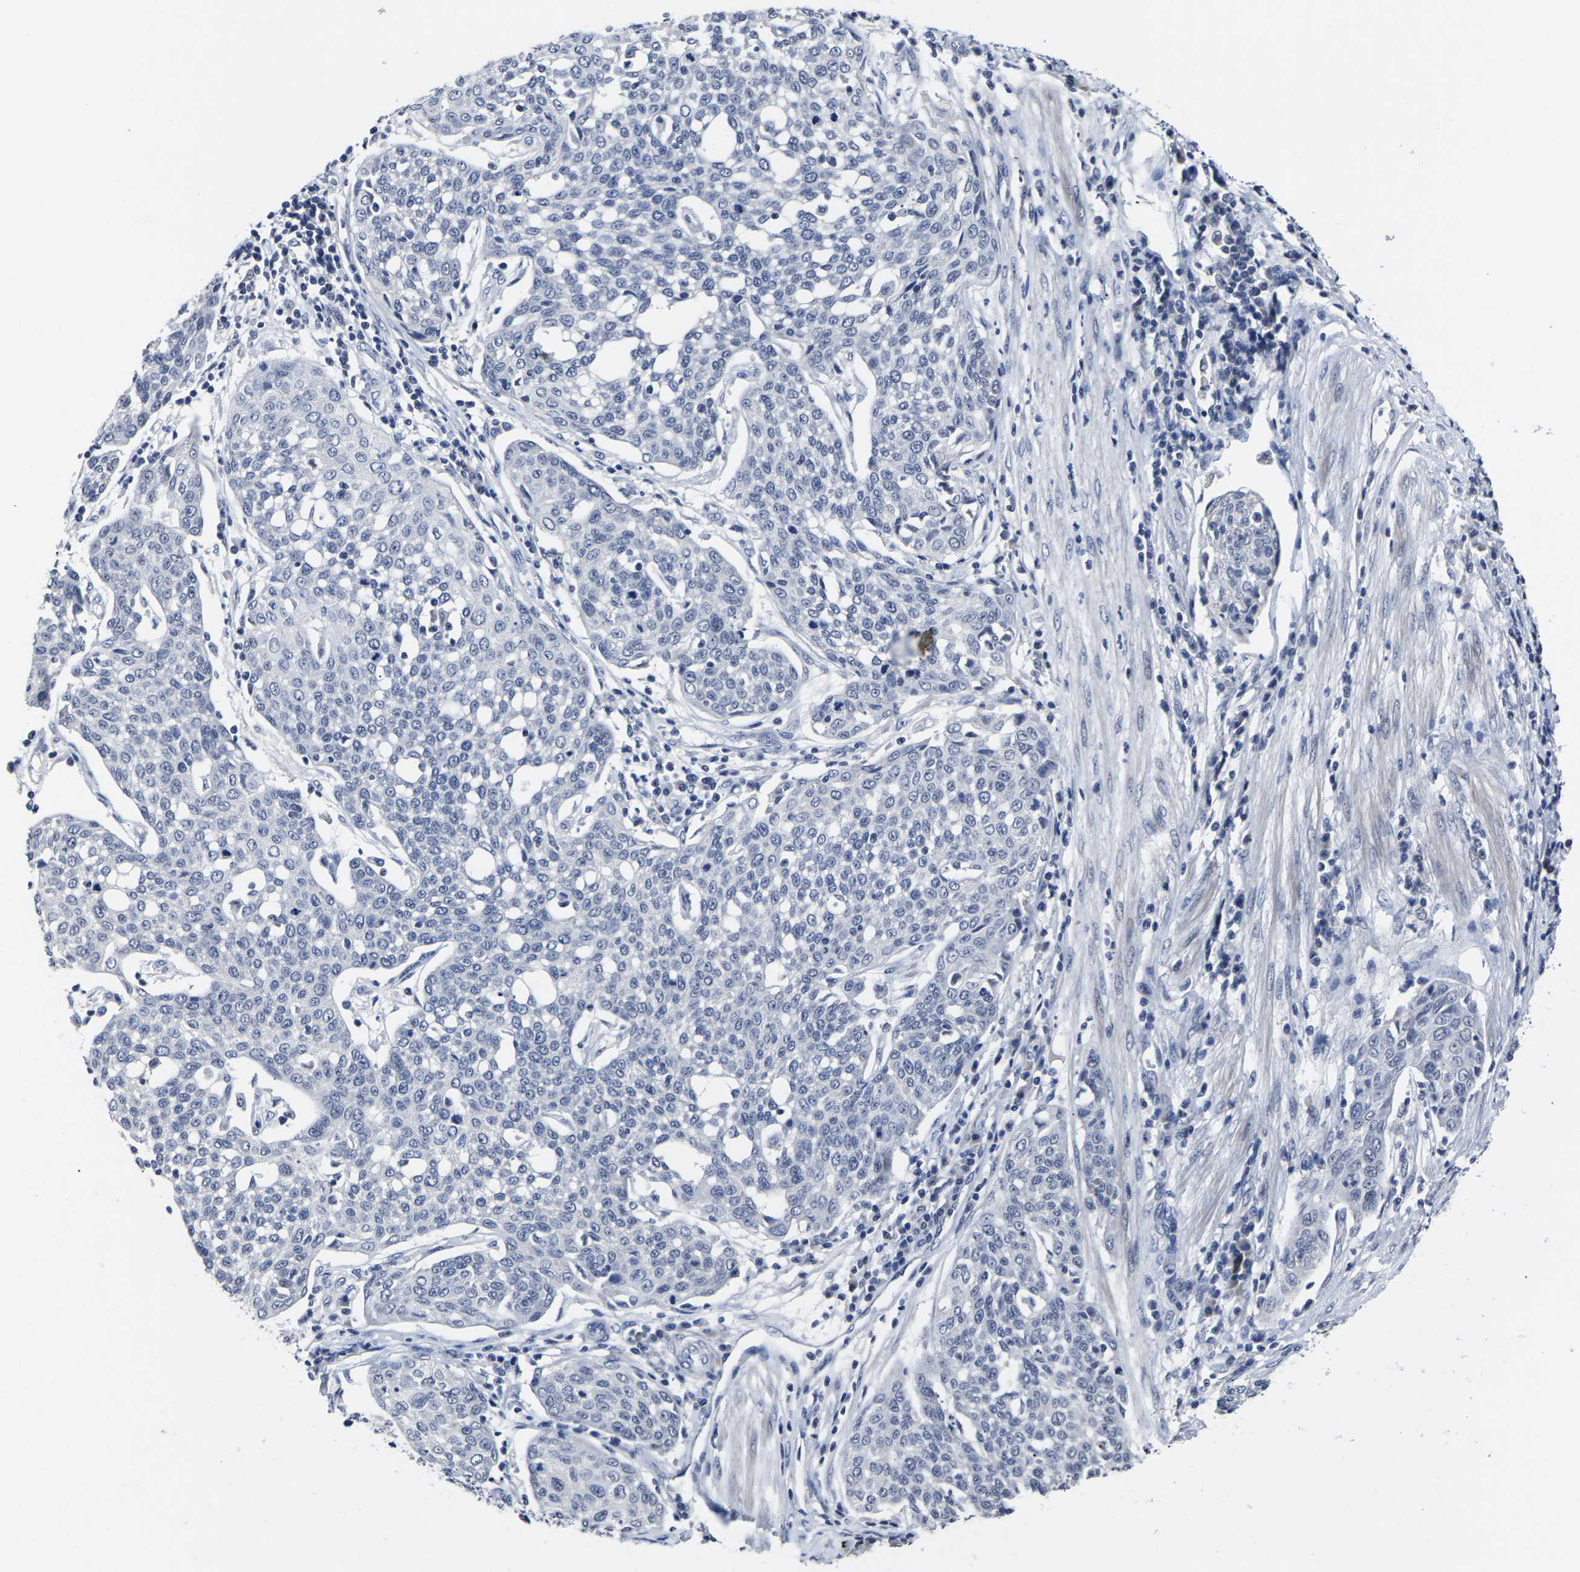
{"staining": {"intensity": "negative", "quantity": "none", "location": "none"}, "tissue": "cervical cancer", "cell_type": "Tumor cells", "image_type": "cancer", "snomed": [{"axis": "morphology", "description": "Squamous cell carcinoma, NOS"}, {"axis": "topography", "description": "Cervix"}], "caption": "Tumor cells are negative for protein expression in human cervical cancer. (Stains: DAB IHC with hematoxylin counter stain, Microscopy: brightfield microscopy at high magnification).", "gene": "MSANTD4", "patient": {"sex": "female", "age": 34}}